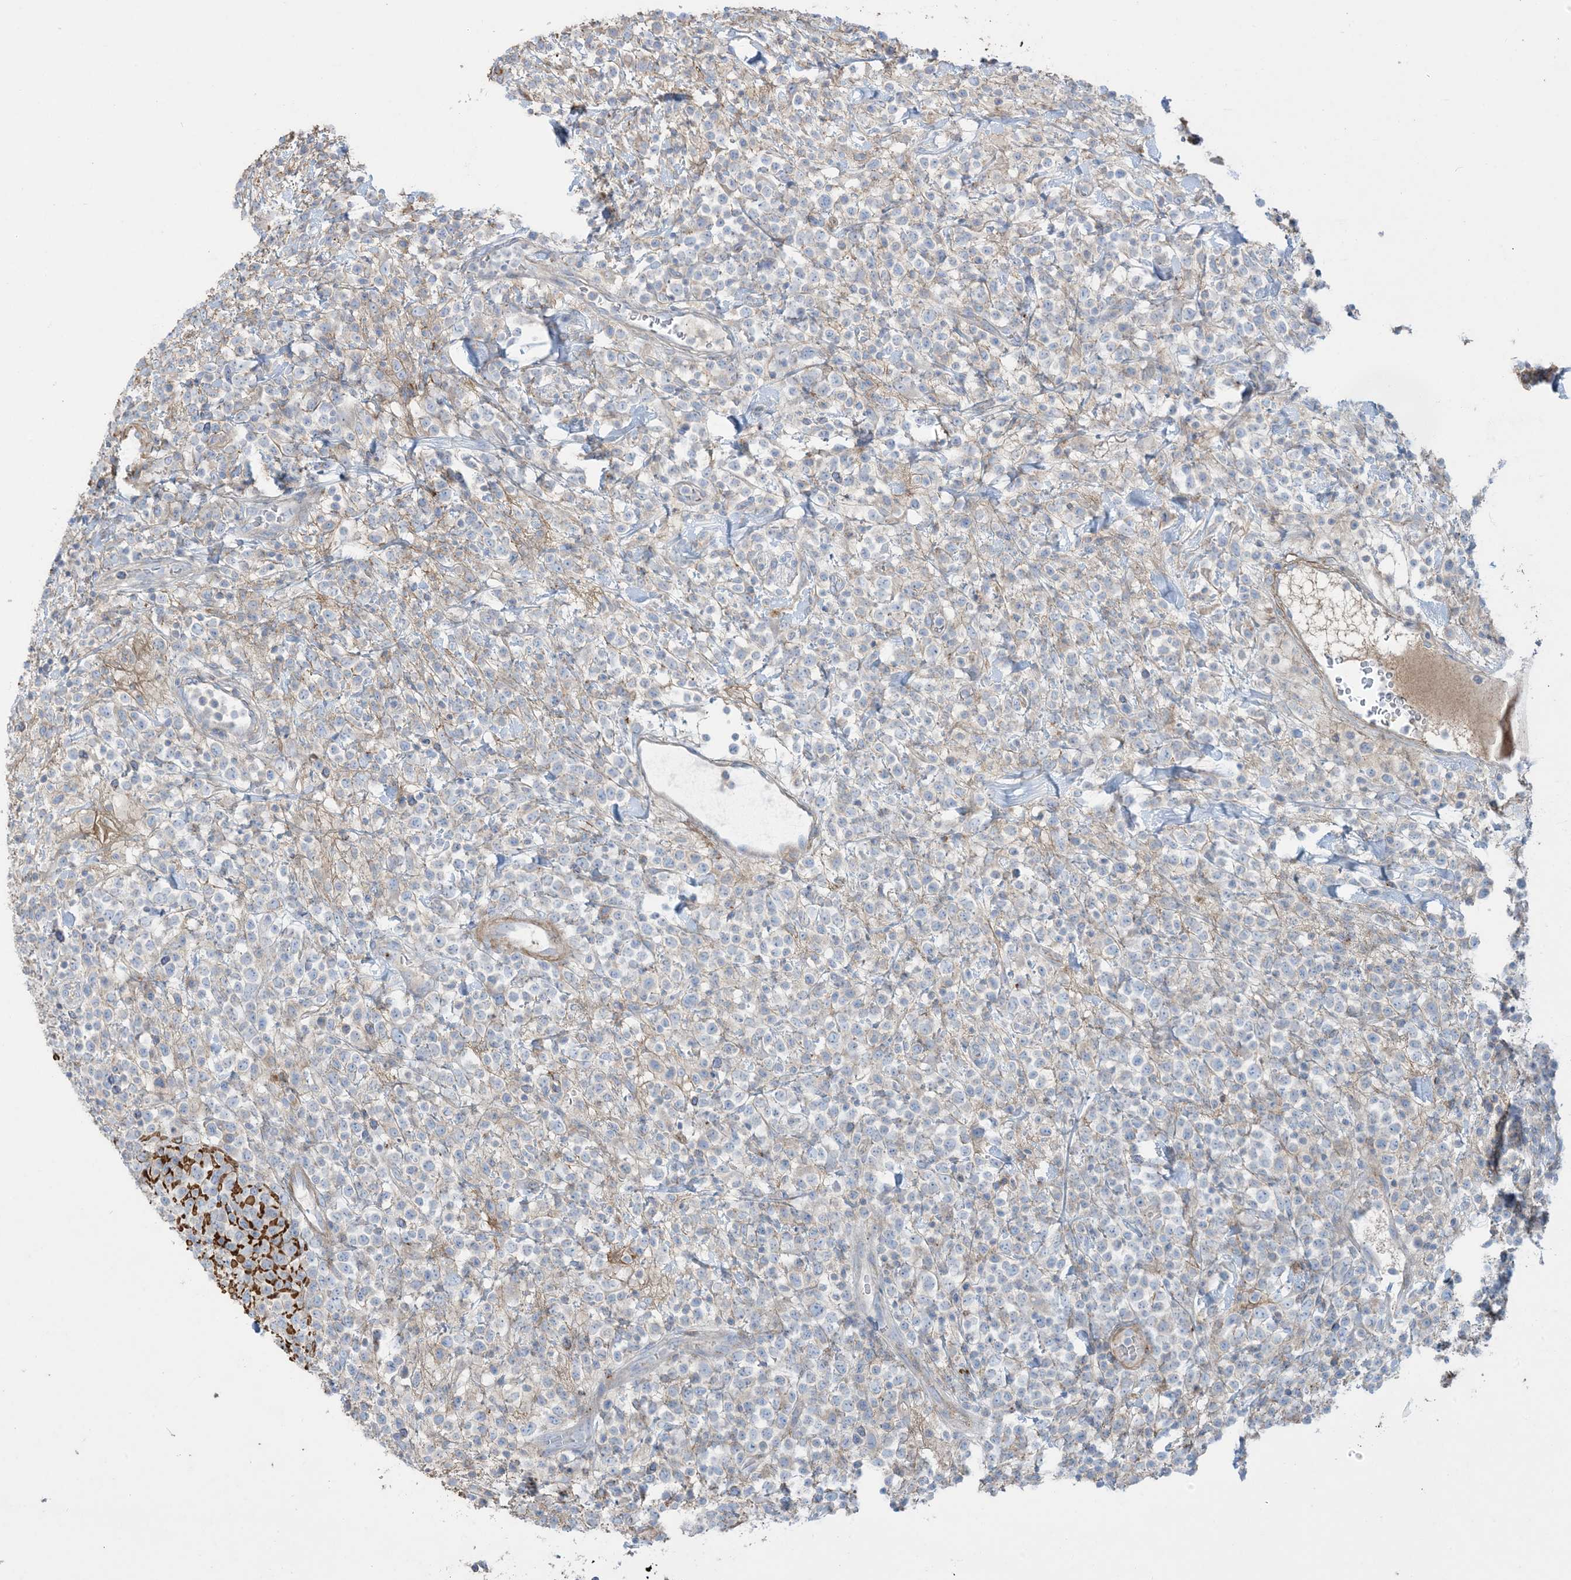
{"staining": {"intensity": "negative", "quantity": "none", "location": "none"}, "tissue": "lymphoma", "cell_type": "Tumor cells", "image_type": "cancer", "snomed": [{"axis": "morphology", "description": "Malignant lymphoma, non-Hodgkin's type, High grade"}, {"axis": "topography", "description": "Colon"}], "caption": "A high-resolution histopathology image shows immunohistochemistry (IHC) staining of high-grade malignant lymphoma, non-Hodgkin's type, which shows no significant staining in tumor cells.", "gene": "GTF3C2", "patient": {"sex": "female", "age": 53}}